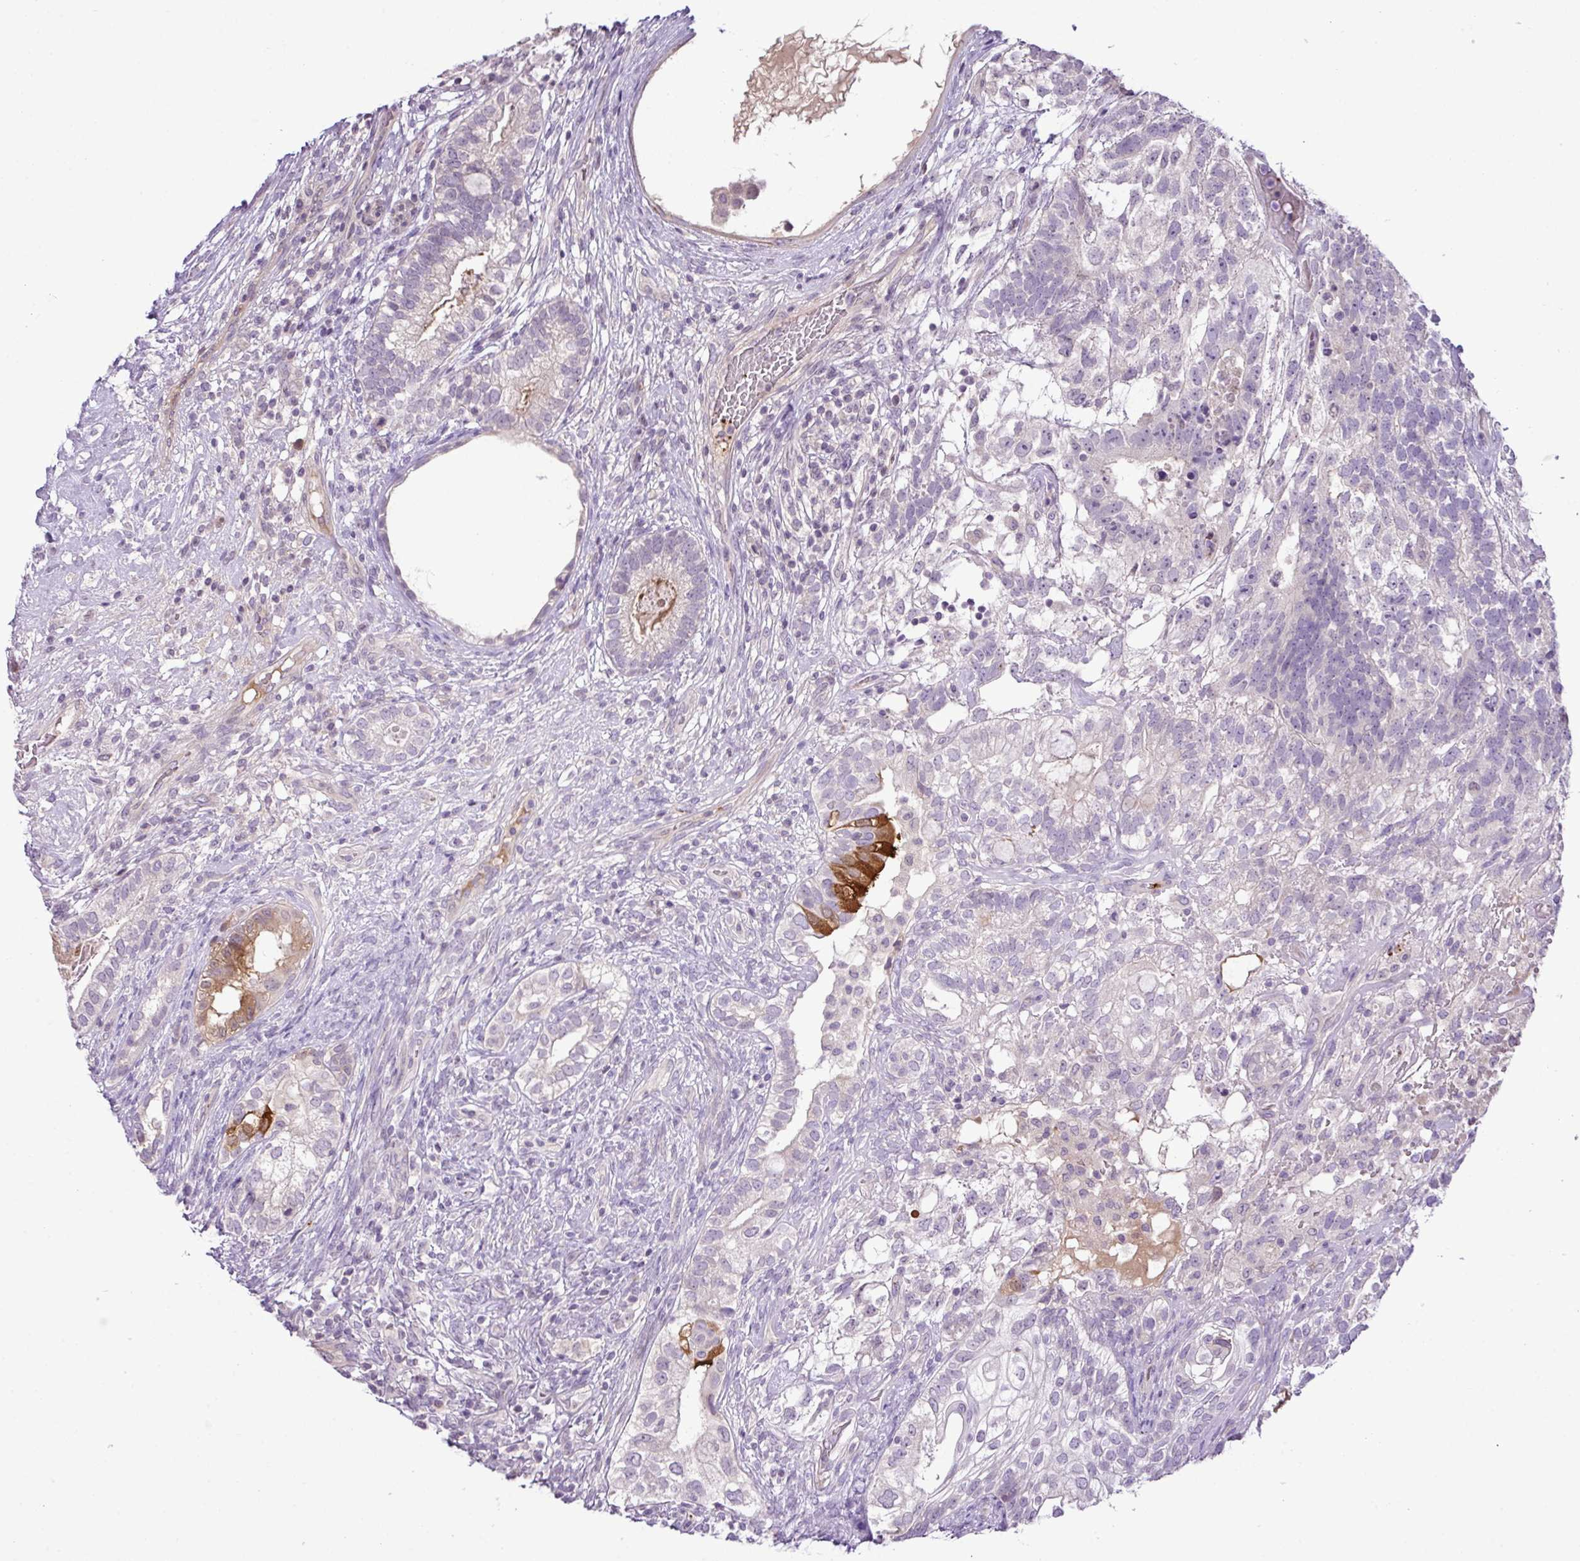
{"staining": {"intensity": "moderate", "quantity": "<25%", "location": "cytoplasmic/membranous"}, "tissue": "testis cancer", "cell_type": "Tumor cells", "image_type": "cancer", "snomed": [{"axis": "morphology", "description": "Seminoma, NOS"}, {"axis": "morphology", "description": "Carcinoma, Embryonal, NOS"}, {"axis": "topography", "description": "Testis"}], "caption": "Immunohistochemistry (IHC) of human testis cancer demonstrates low levels of moderate cytoplasmic/membranous positivity in approximately <25% of tumor cells.", "gene": "DNAJB13", "patient": {"sex": "male", "age": 41}}